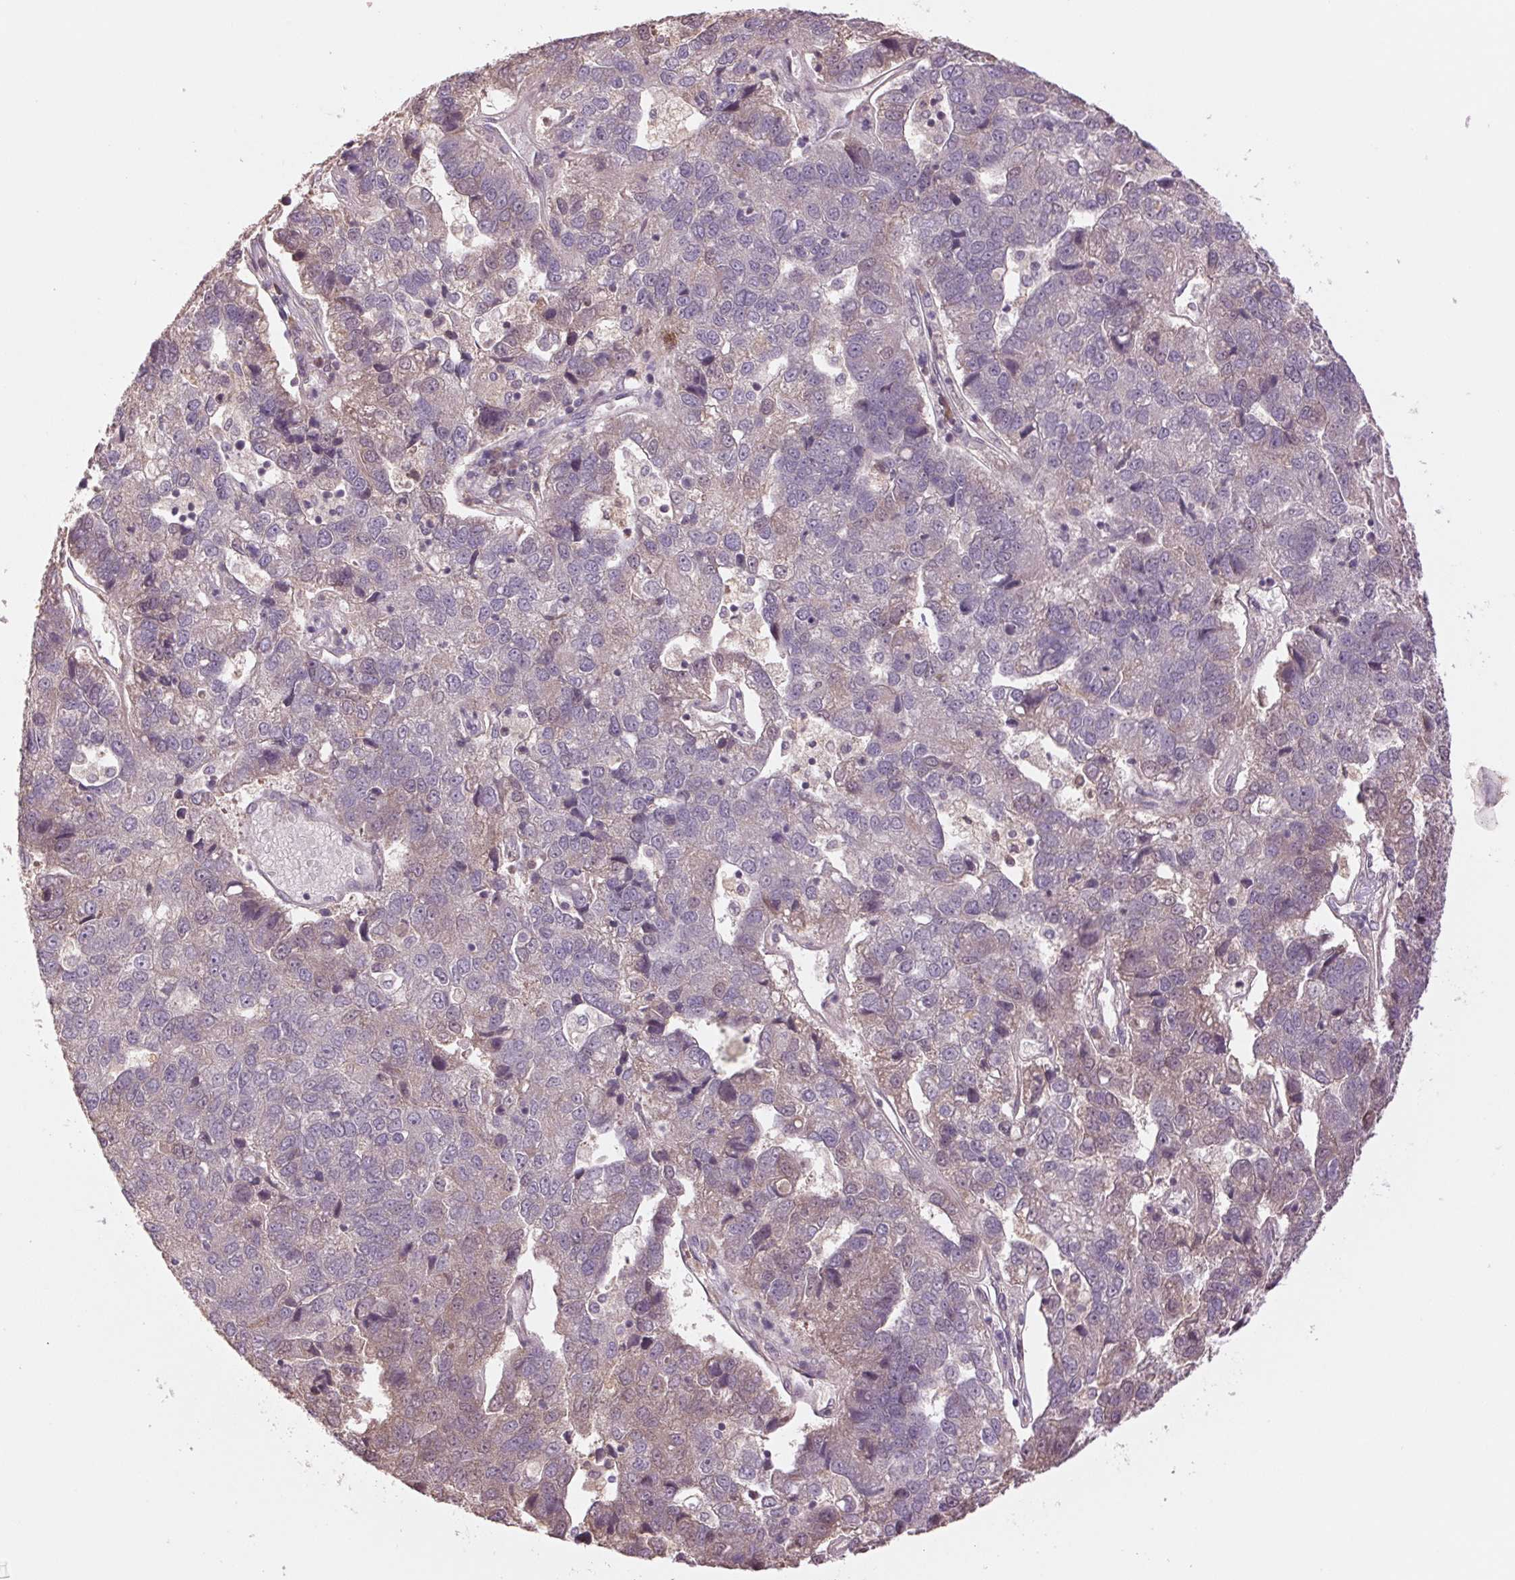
{"staining": {"intensity": "negative", "quantity": "none", "location": "none"}, "tissue": "pancreatic cancer", "cell_type": "Tumor cells", "image_type": "cancer", "snomed": [{"axis": "morphology", "description": "Adenocarcinoma, NOS"}, {"axis": "topography", "description": "Pancreas"}], "caption": "Tumor cells show no significant protein staining in pancreatic cancer (adenocarcinoma). Brightfield microscopy of immunohistochemistry (IHC) stained with DAB (brown) and hematoxylin (blue), captured at high magnification.", "gene": "PPIA", "patient": {"sex": "female", "age": 61}}